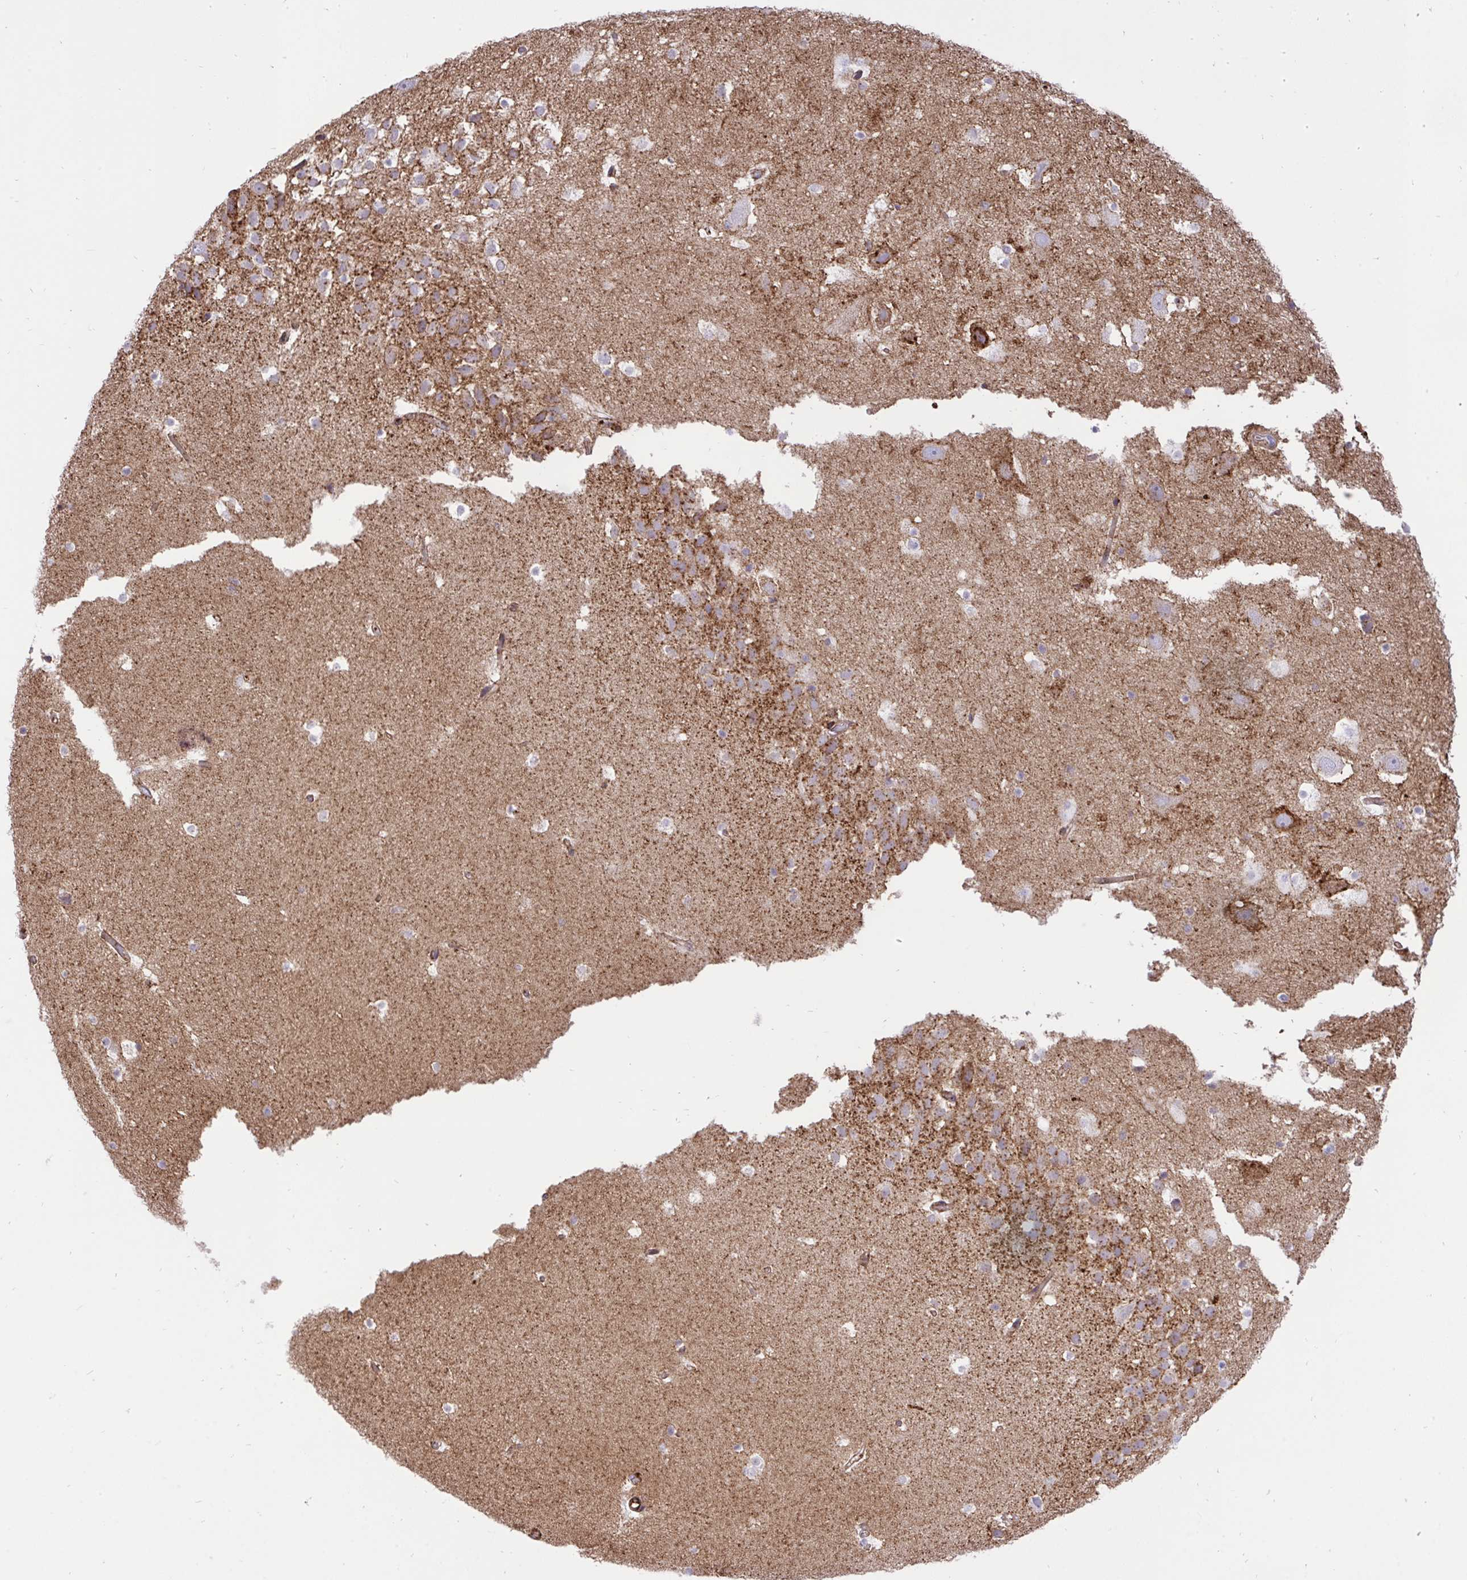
{"staining": {"intensity": "negative", "quantity": "none", "location": "none"}, "tissue": "hippocampus", "cell_type": "Glial cells", "image_type": "normal", "snomed": [{"axis": "morphology", "description": "Normal tissue, NOS"}, {"axis": "topography", "description": "Hippocampus"}], "caption": "Immunohistochemistry of normal hippocampus demonstrates no expression in glial cells.", "gene": "ERI1", "patient": {"sex": "male", "age": 26}}